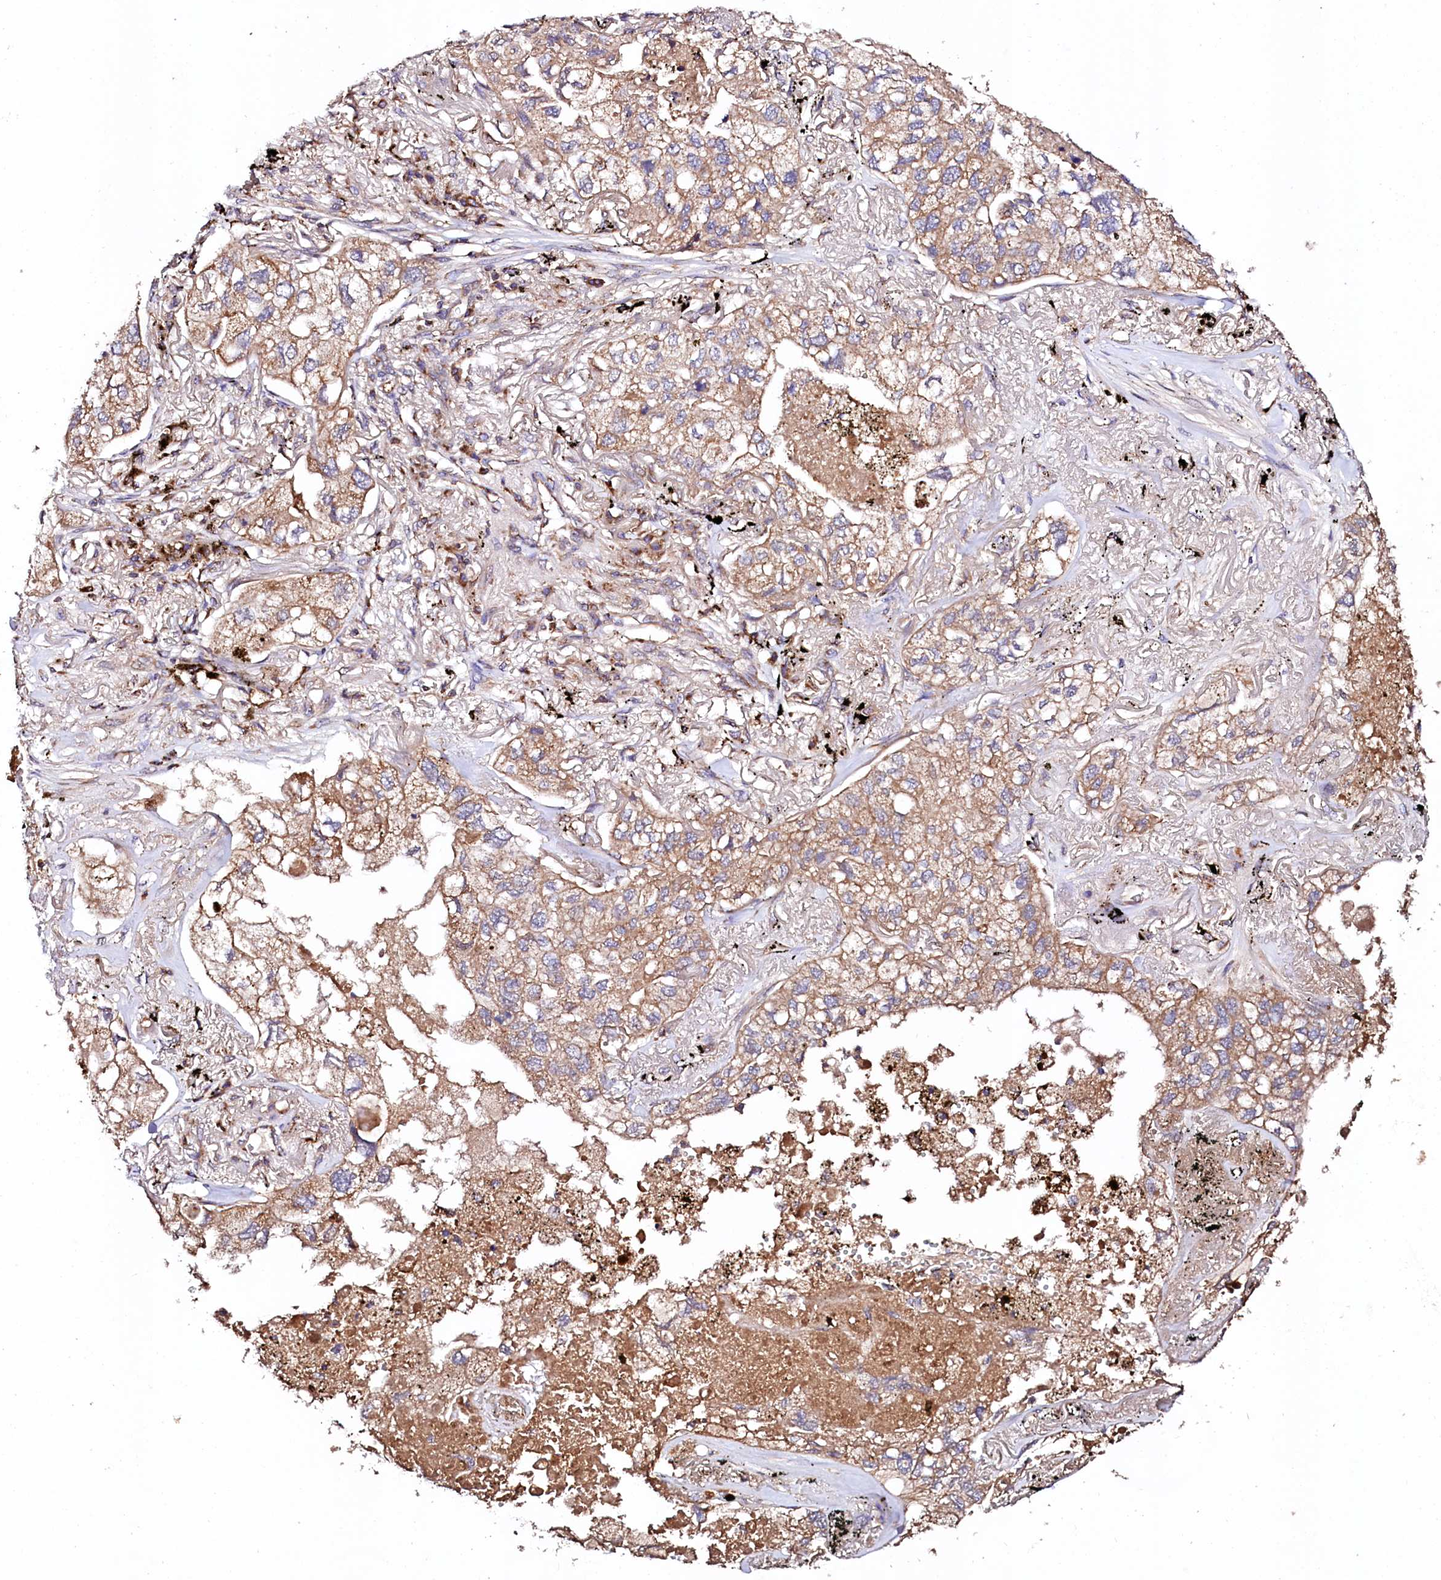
{"staining": {"intensity": "moderate", "quantity": "25%-75%", "location": "cytoplasmic/membranous"}, "tissue": "lung cancer", "cell_type": "Tumor cells", "image_type": "cancer", "snomed": [{"axis": "morphology", "description": "Adenocarcinoma, NOS"}, {"axis": "topography", "description": "Lung"}], "caption": "Immunohistochemistry of lung cancer (adenocarcinoma) demonstrates medium levels of moderate cytoplasmic/membranous positivity in approximately 25%-75% of tumor cells. The staining was performed using DAB, with brown indicating positive protein expression. Nuclei are stained blue with hematoxylin.", "gene": "ST3GAL1", "patient": {"sex": "male", "age": 65}}